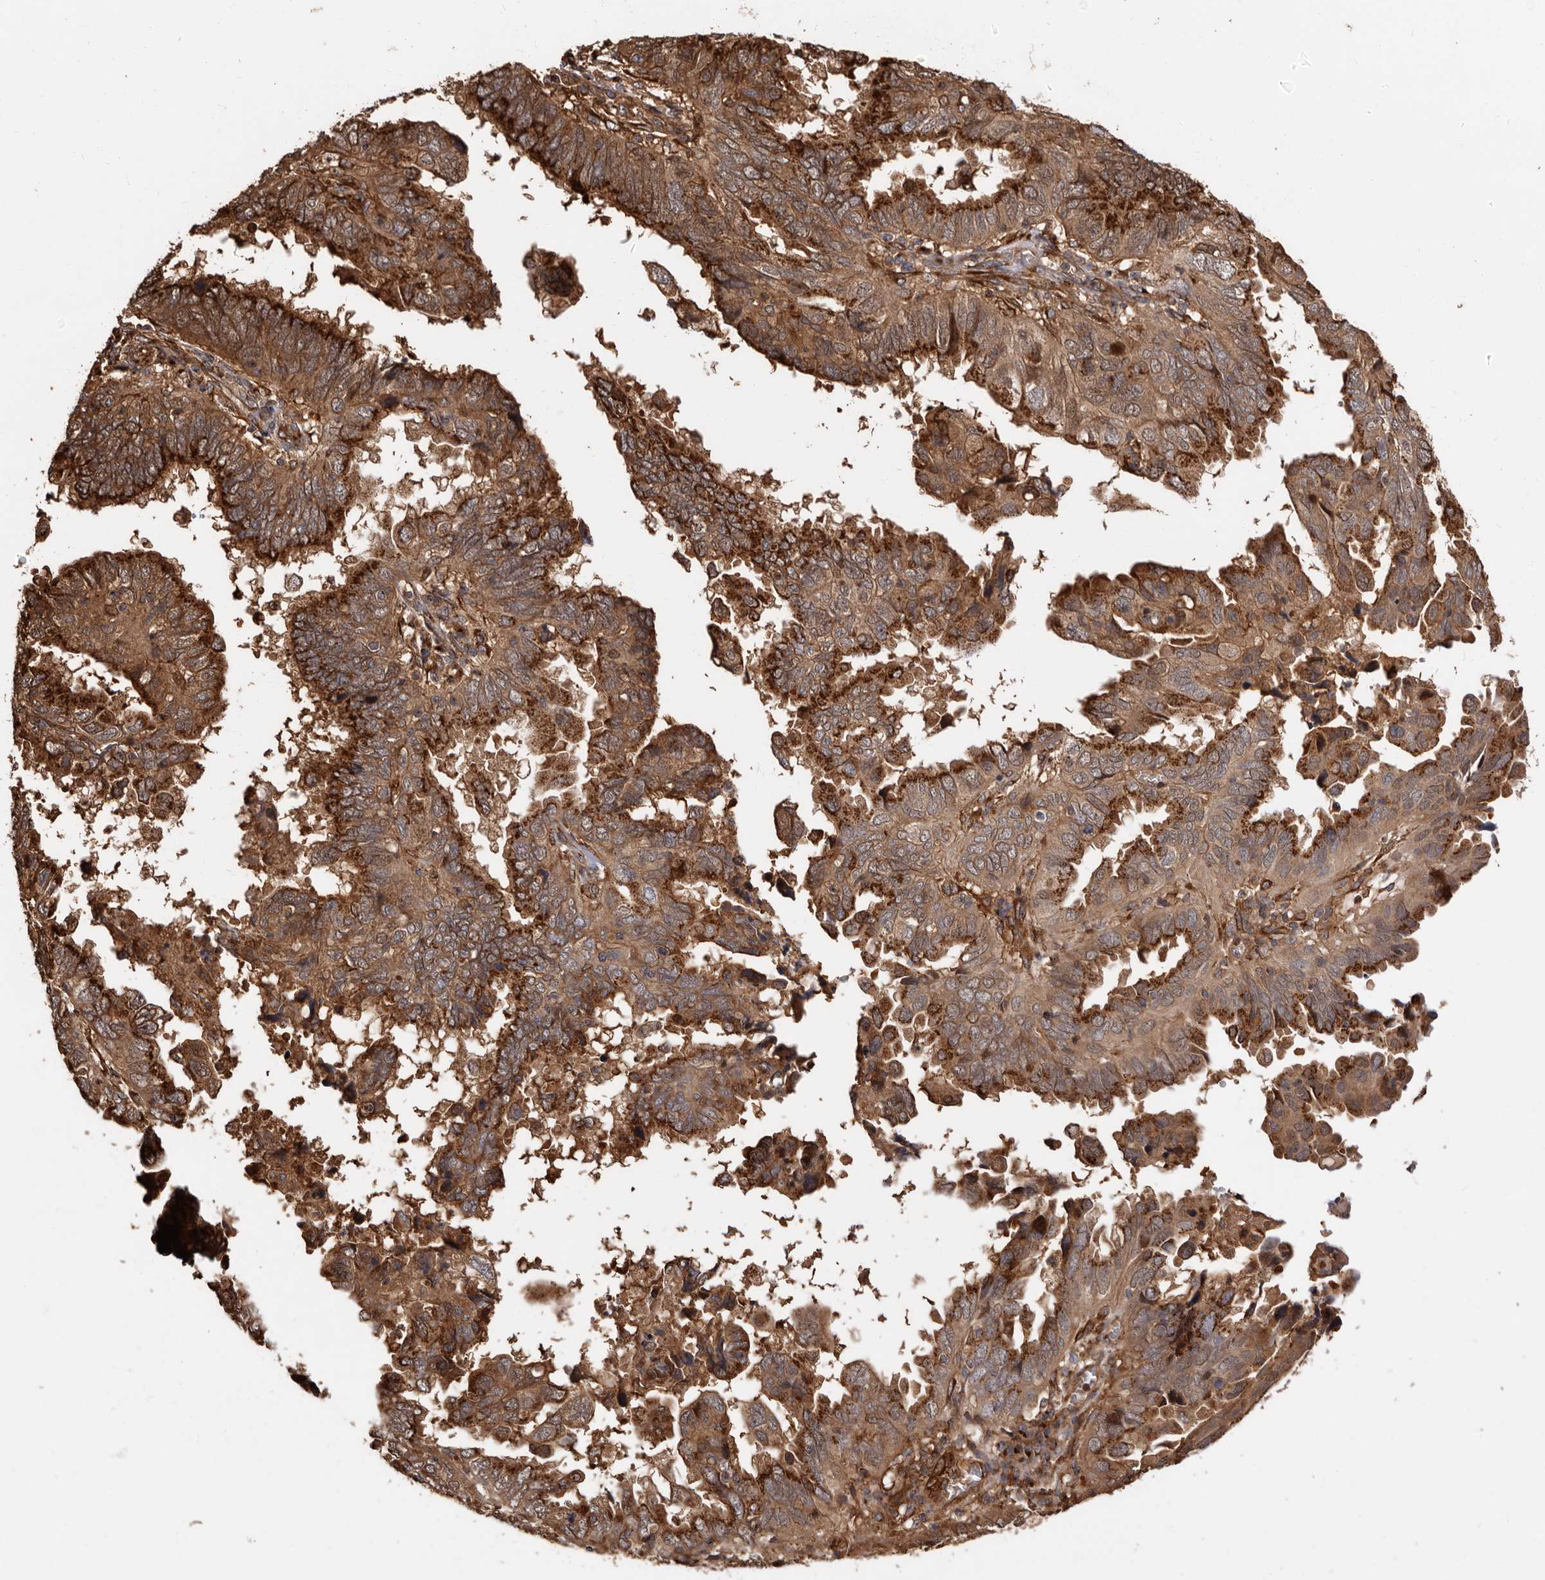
{"staining": {"intensity": "strong", "quantity": ">75%", "location": "cytoplasmic/membranous"}, "tissue": "endometrial cancer", "cell_type": "Tumor cells", "image_type": "cancer", "snomed": [{"axis": "morphology", "description": "Adenocarcinoma, NOS"}, {"axis": "topography", "description": "Uterus"}], "caption": "This micrograph reveals endometrial cancer (adenocarcinoma) stained with IHC to label a protein in brown. The cytoplasmic/membranous of tumor cells show strong positivity for the protein. Nuclei are counter-stained blue.", "gene": "GPR27", "patient": {"sex": "female", "age": 77}}